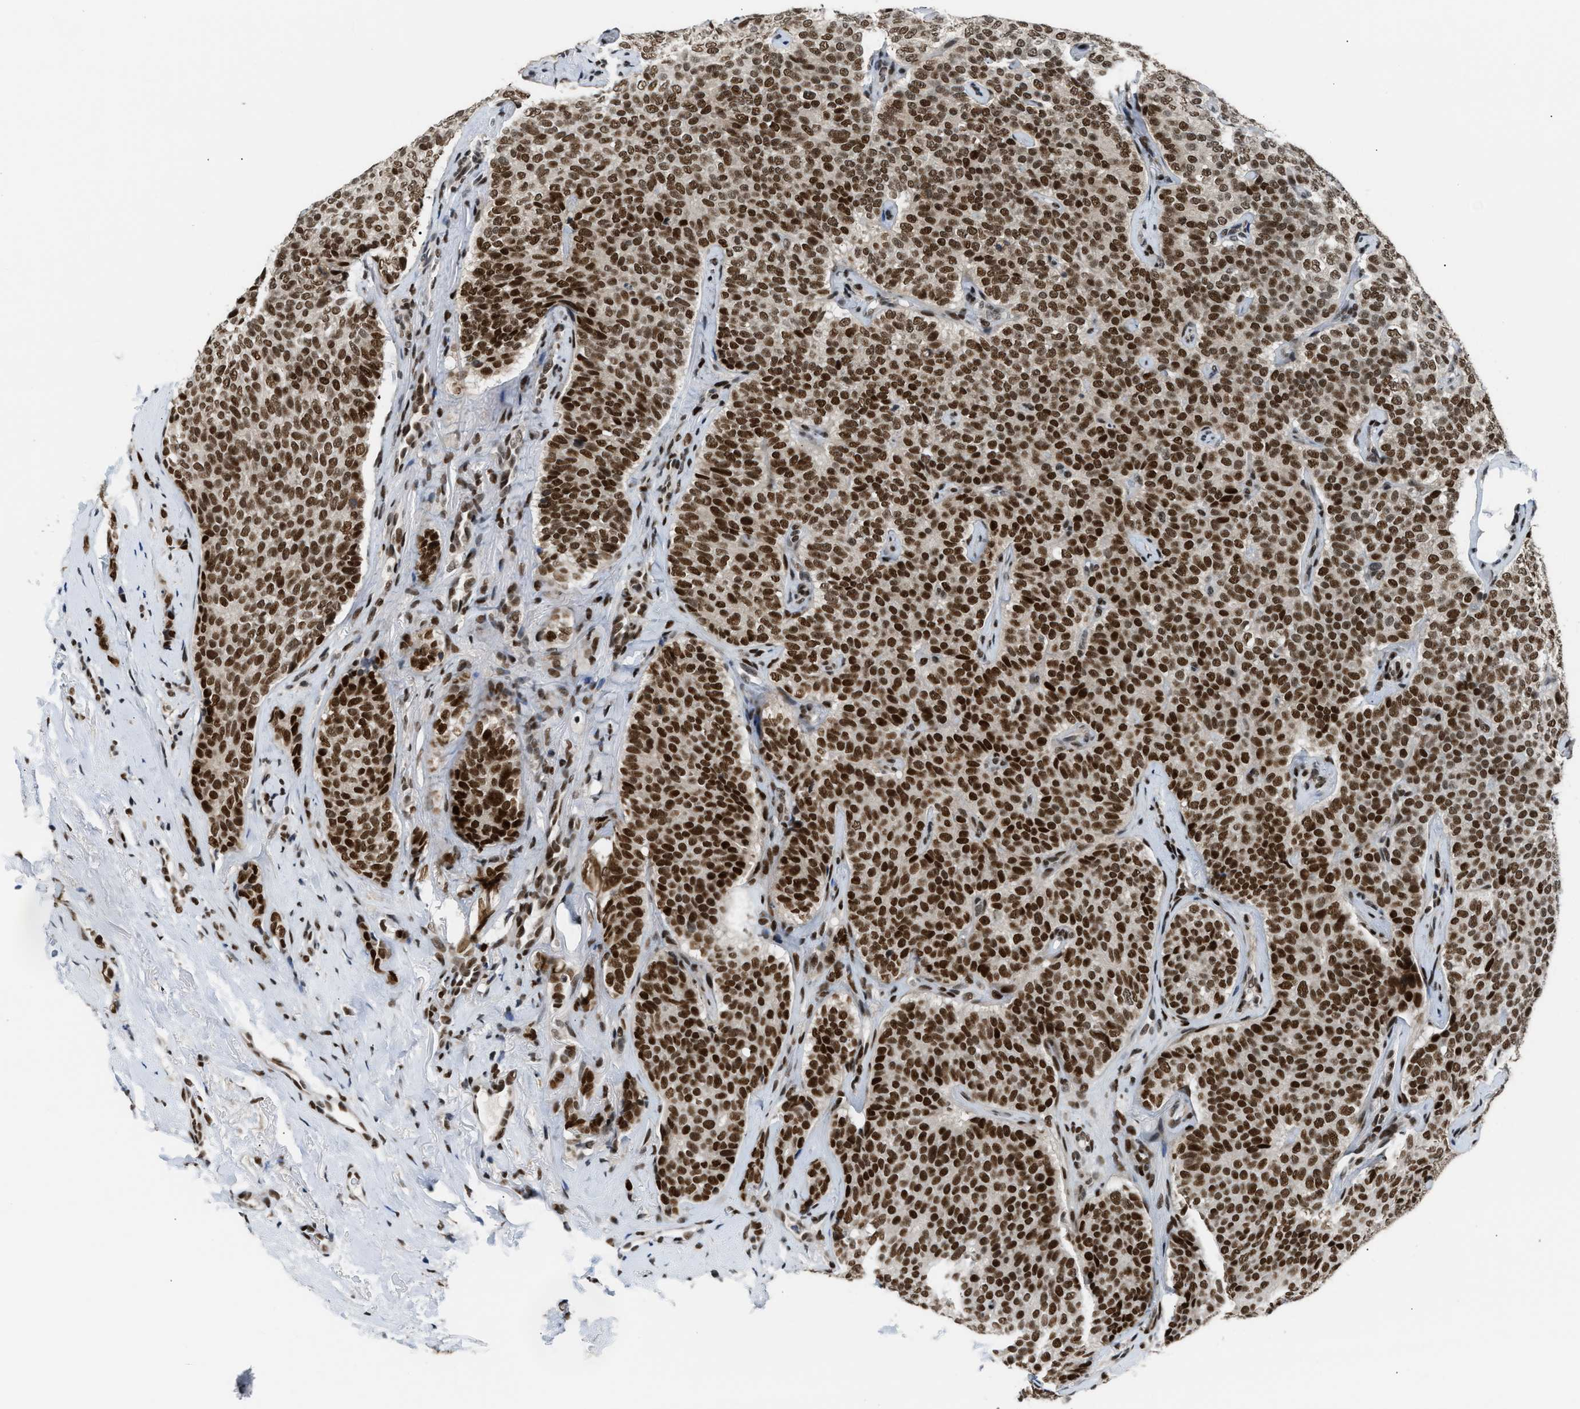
{"staining": {"intensity": "strong", "quantity": ">75%", "location": "nuclear"}, "tissue": "breast cancer", "cell_type": "Tumor cells", "image_type": "cancer", "snomed": [{"axis": "morphology", "description": "Lobular carcinoma"}, {"axis": "topography", "description": "Skin"}, {"axis": "topography", "description": "Breast"}], "caption": "Immunohistochemistry (IHC) (DAB (3,3'-diaminobenzidine)) staining of human breast lobular carcinoma displays strong nuclear protein expression in about >75% of tumor cells. (Stains: DAB in brown, nuclei in blue, Microscopy: brightfield microscopy at high magnification).", "gene": "SSBP2", "patient": {"sex": "female", "age": 46}}